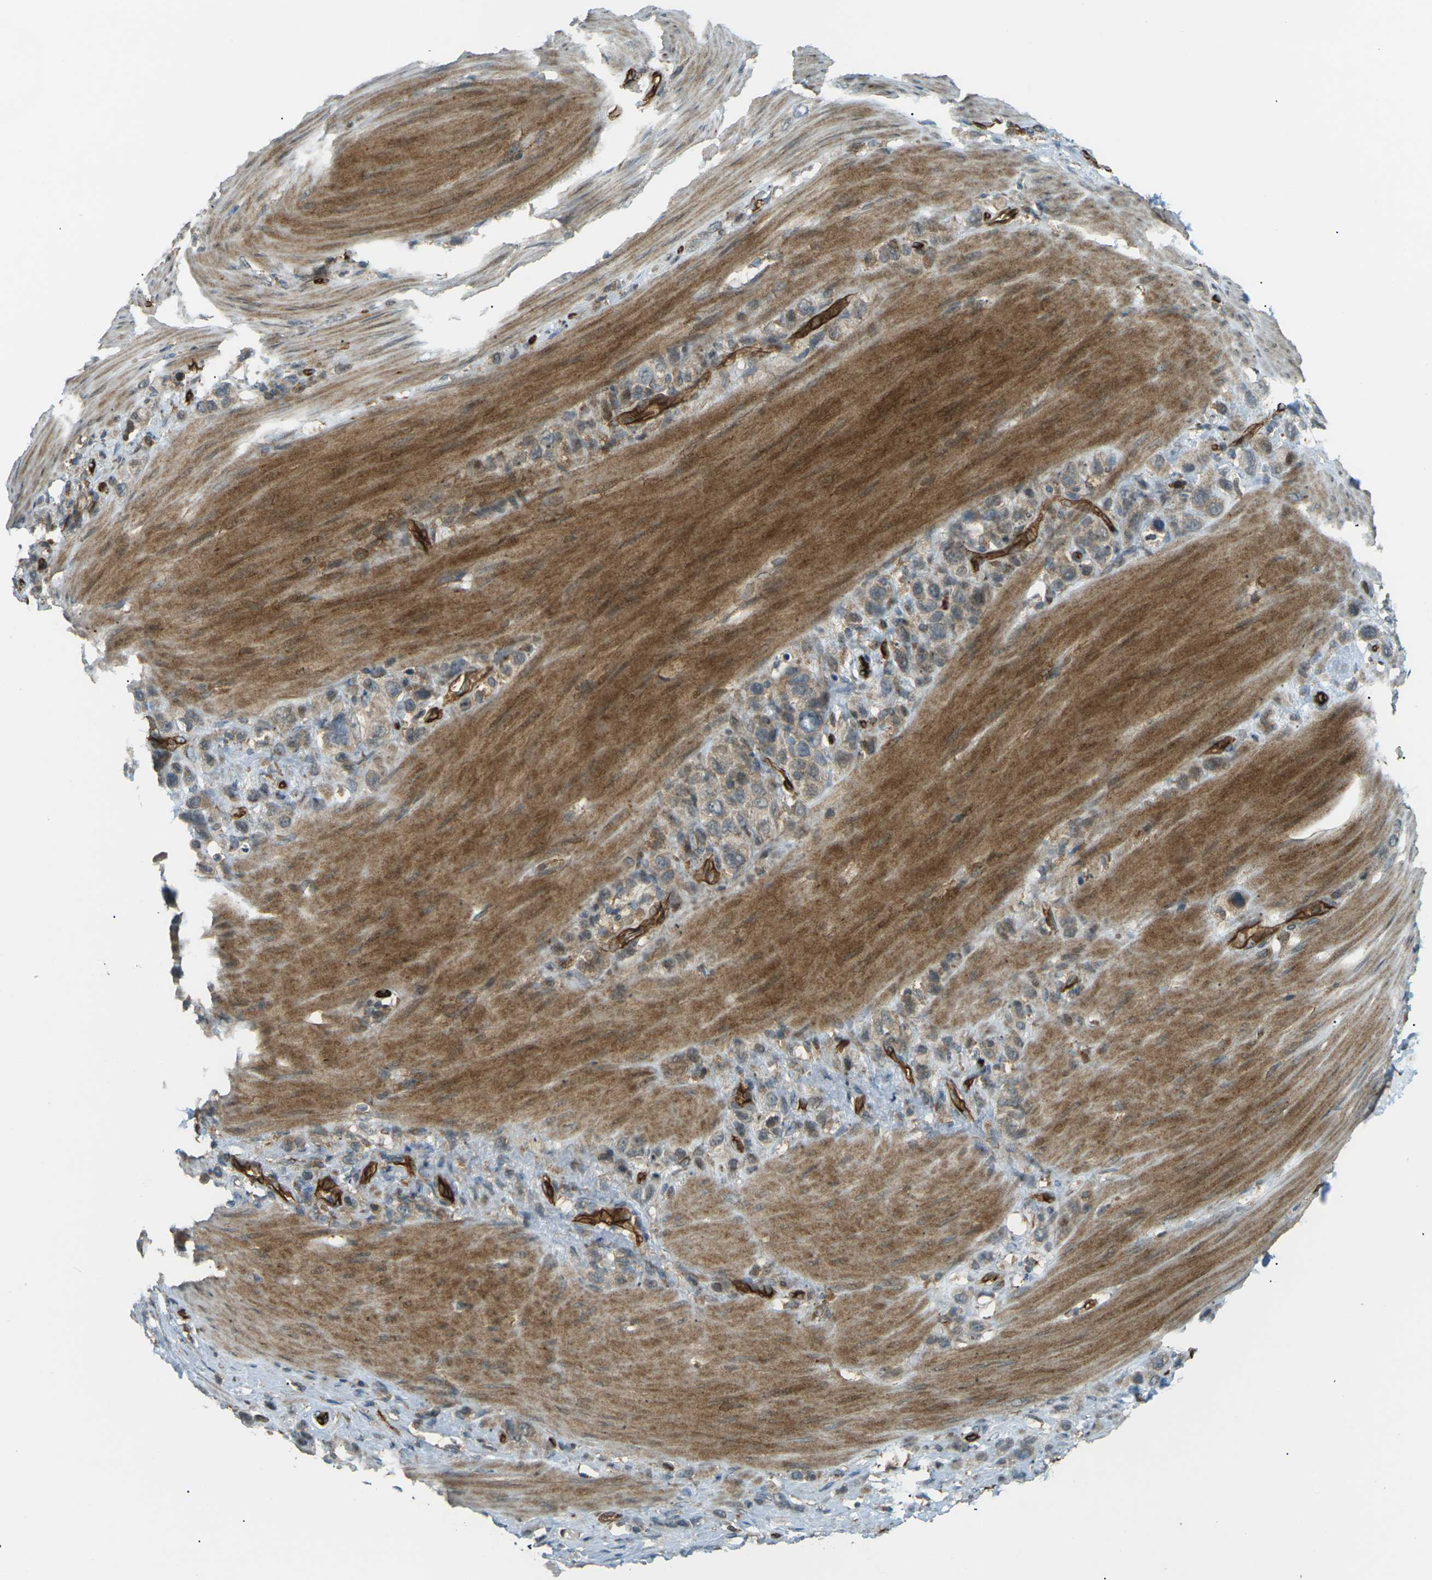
{"staining": {"intensity": "weak", "quantity": ">75%", "location": "cytoplasmic/membranous"}, "tissue": "stomach cancer", "cell_type": "Tumor cells", "image_type": "cancer", "snomed": [{"axis": "morphology", "description": "Adenocarcinoma, NOS"}, {"axis": "morphology", "description": "Adenocarcinoma, High grade"}, {"axis": "topography", "description": "Stomach, upper"}, {"axis": "topography", "description": "Stomach, lower"}], "caption": "Adenocarcinoma (high-grade) (stomach) stained with a brown dye reveals weak cytoplasmic/membranous positive expression in about >75% of tumor cells.", "gene": "S1PR1", "patient": {"sex": "female", "age": 65}}